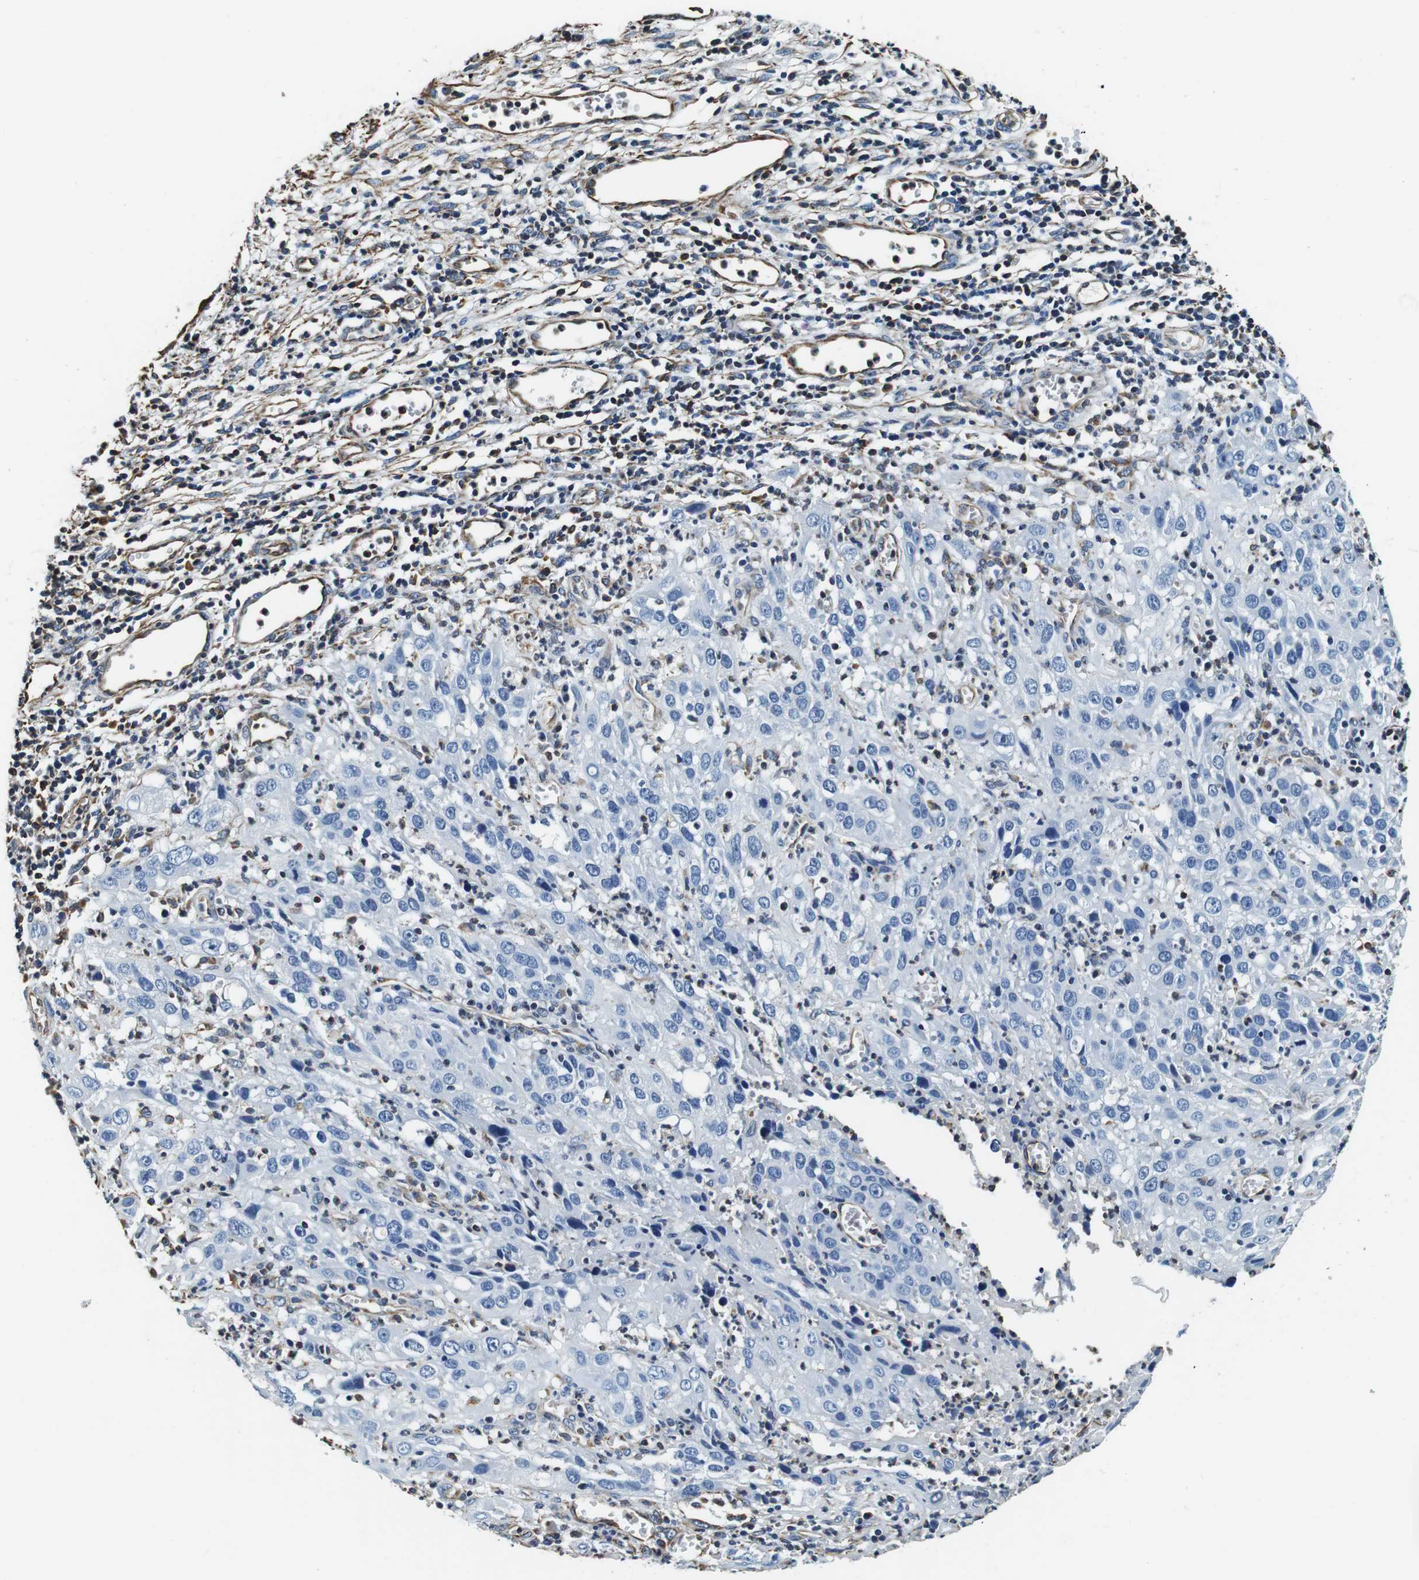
{"staining": {"intensity": "negative", "quantity": "none", "location": "none"}, "tissue": "cervical cancer", "cell_type": "Tumor cells", "image_type": "cancer", "snomed": [{"axis": "morphology", "description": "Squamous cell carcinoma, NOS"}, {"axis": "topography", "description": "Cervix"}], "caption": "High magnification brightfield microscopy of cervical cancer stained with DAB (3,3'-diaminobenzidine) (brown) and counterstained with hematoxylin (blue): tumor cells show no significant expression. (Stains: DAB immunohistochemistry (IHC) with hematoxylin counter stain, Microscopy: brightfield microscopy at high magnification).", "gene": "GJE1", "patient": {"sex": "female", "age": 32}}